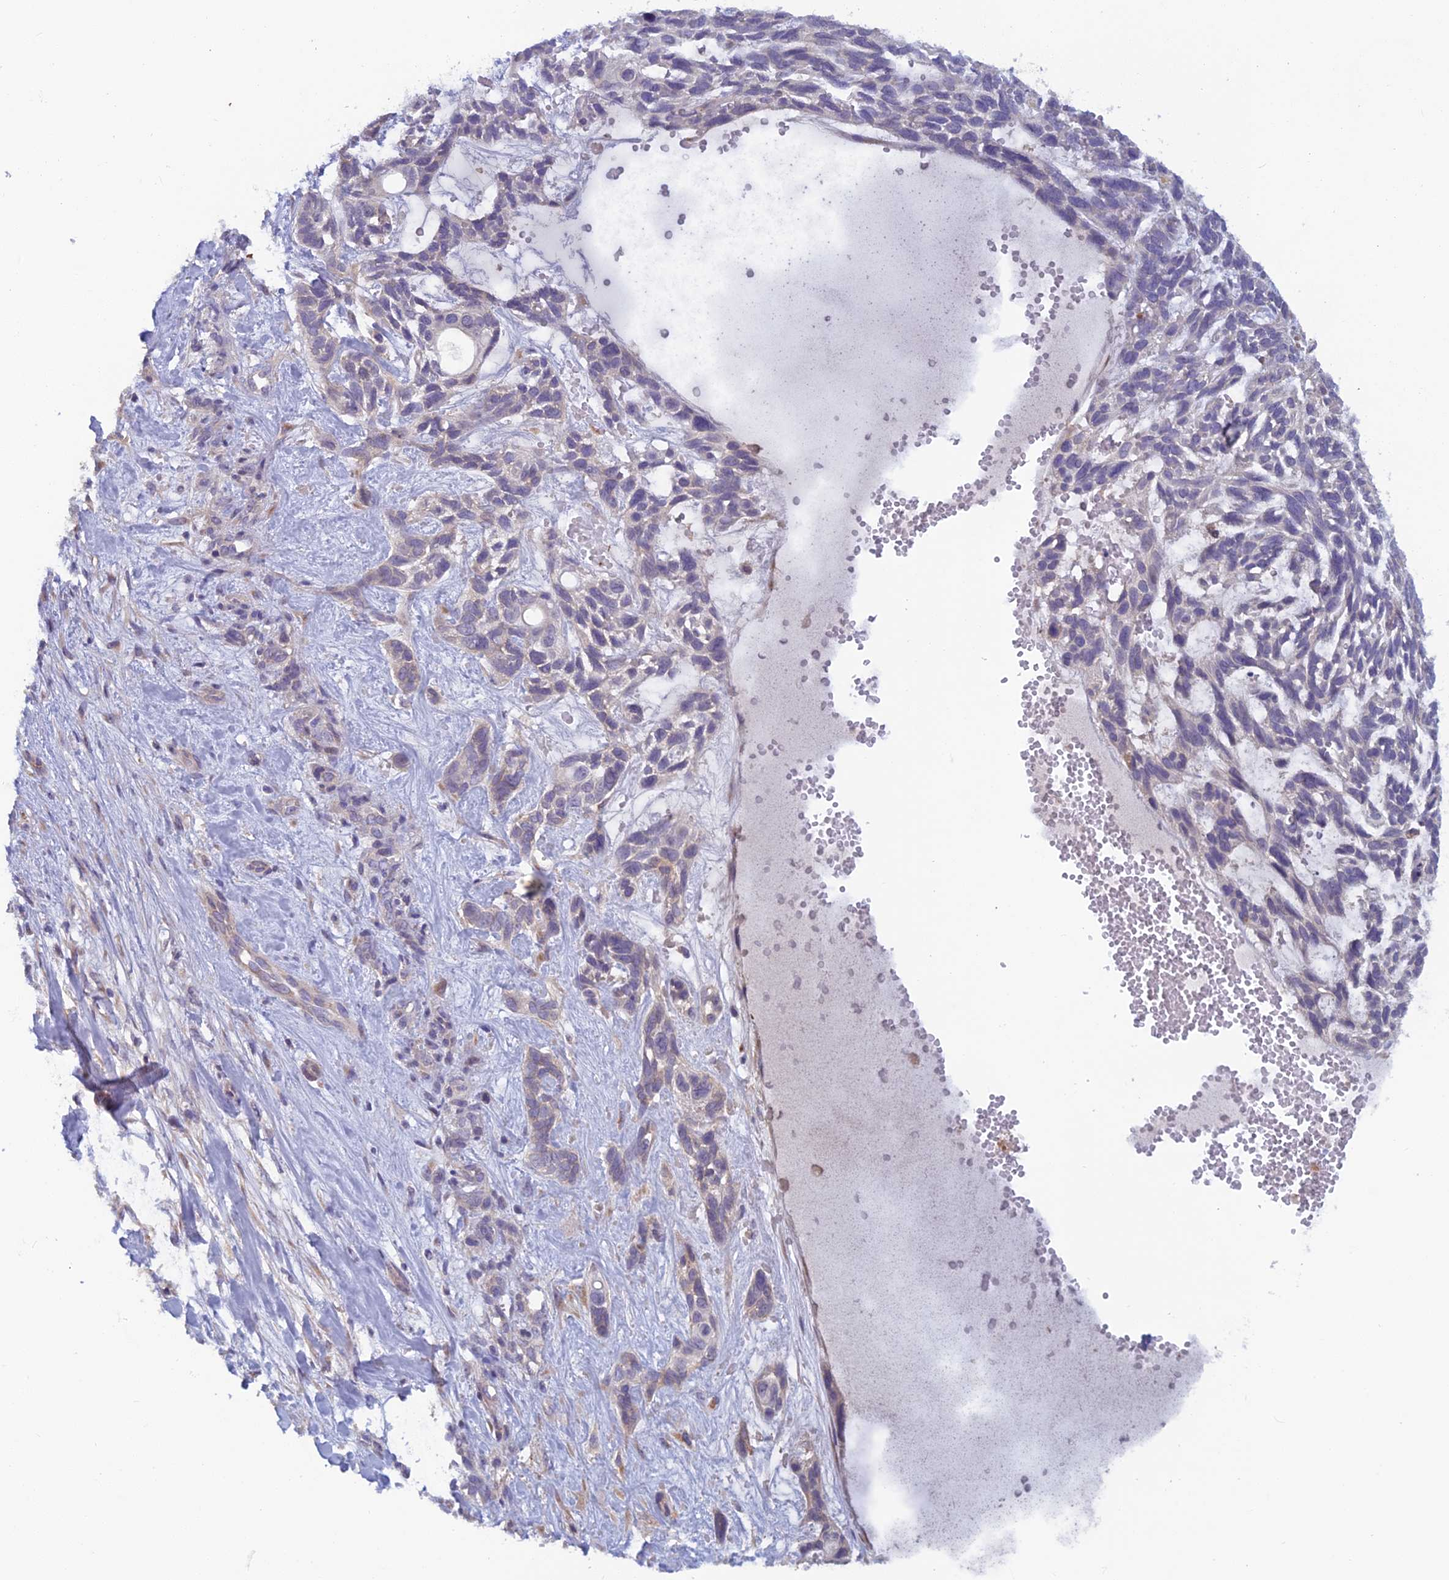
{"staining": {"intensity": "negative", "quantity": "none", "location": "none"}, "tissue": "skin cancer", "cell_type": "Tumor cells", "image_type": "cancer", "snomed": [{"axis": "morphology", "description": "Basal cell carcinoma"}, {"axis": "topography", "description": "Skin"}], "caption": "Tumor cells show no significant protein staining in skin basal cell carcinoma.", "gene": "HECA", "patient": {"sex": "male", "age": 88}}